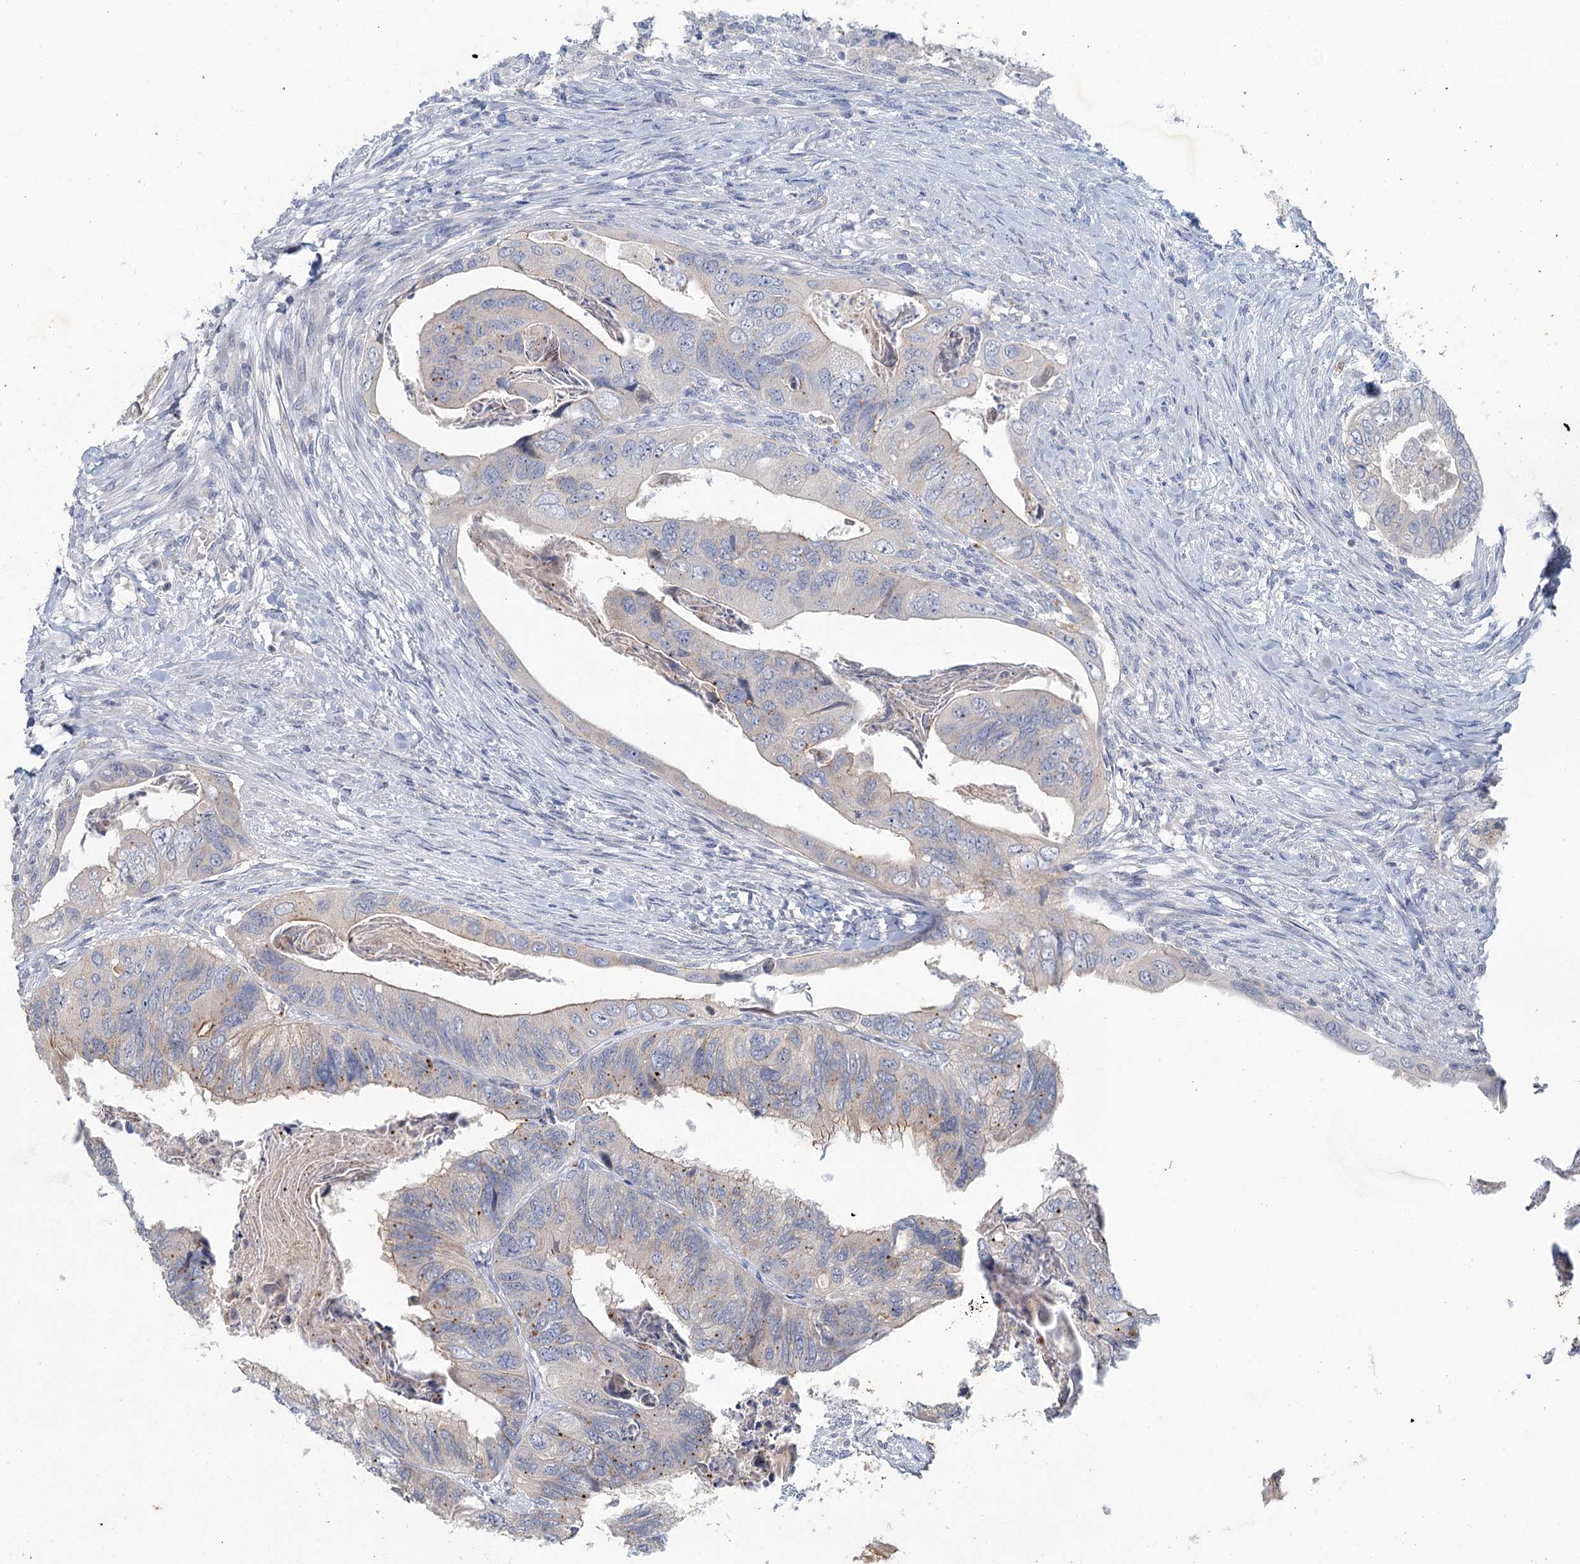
{"staining": {"intensity": "weak", "quantity": "<25%", "location": "cytoplasmic/membranous"}, "tissue": "colorectal cancer", "cell_type": "Tumor cells", "image_type": "cancer", "snomed": [{"axis": "morphology", "description": "Adenocarcinoma, NOS"}, {"axis": "topography", "description": "Rectum"}], "caption": "This is an immunohistochemistry micrograph of human colorectal cancer. There is no expression in tumor cells.", "gene": "MYO7B", "patient": {"sex": "male", "age": 63}}